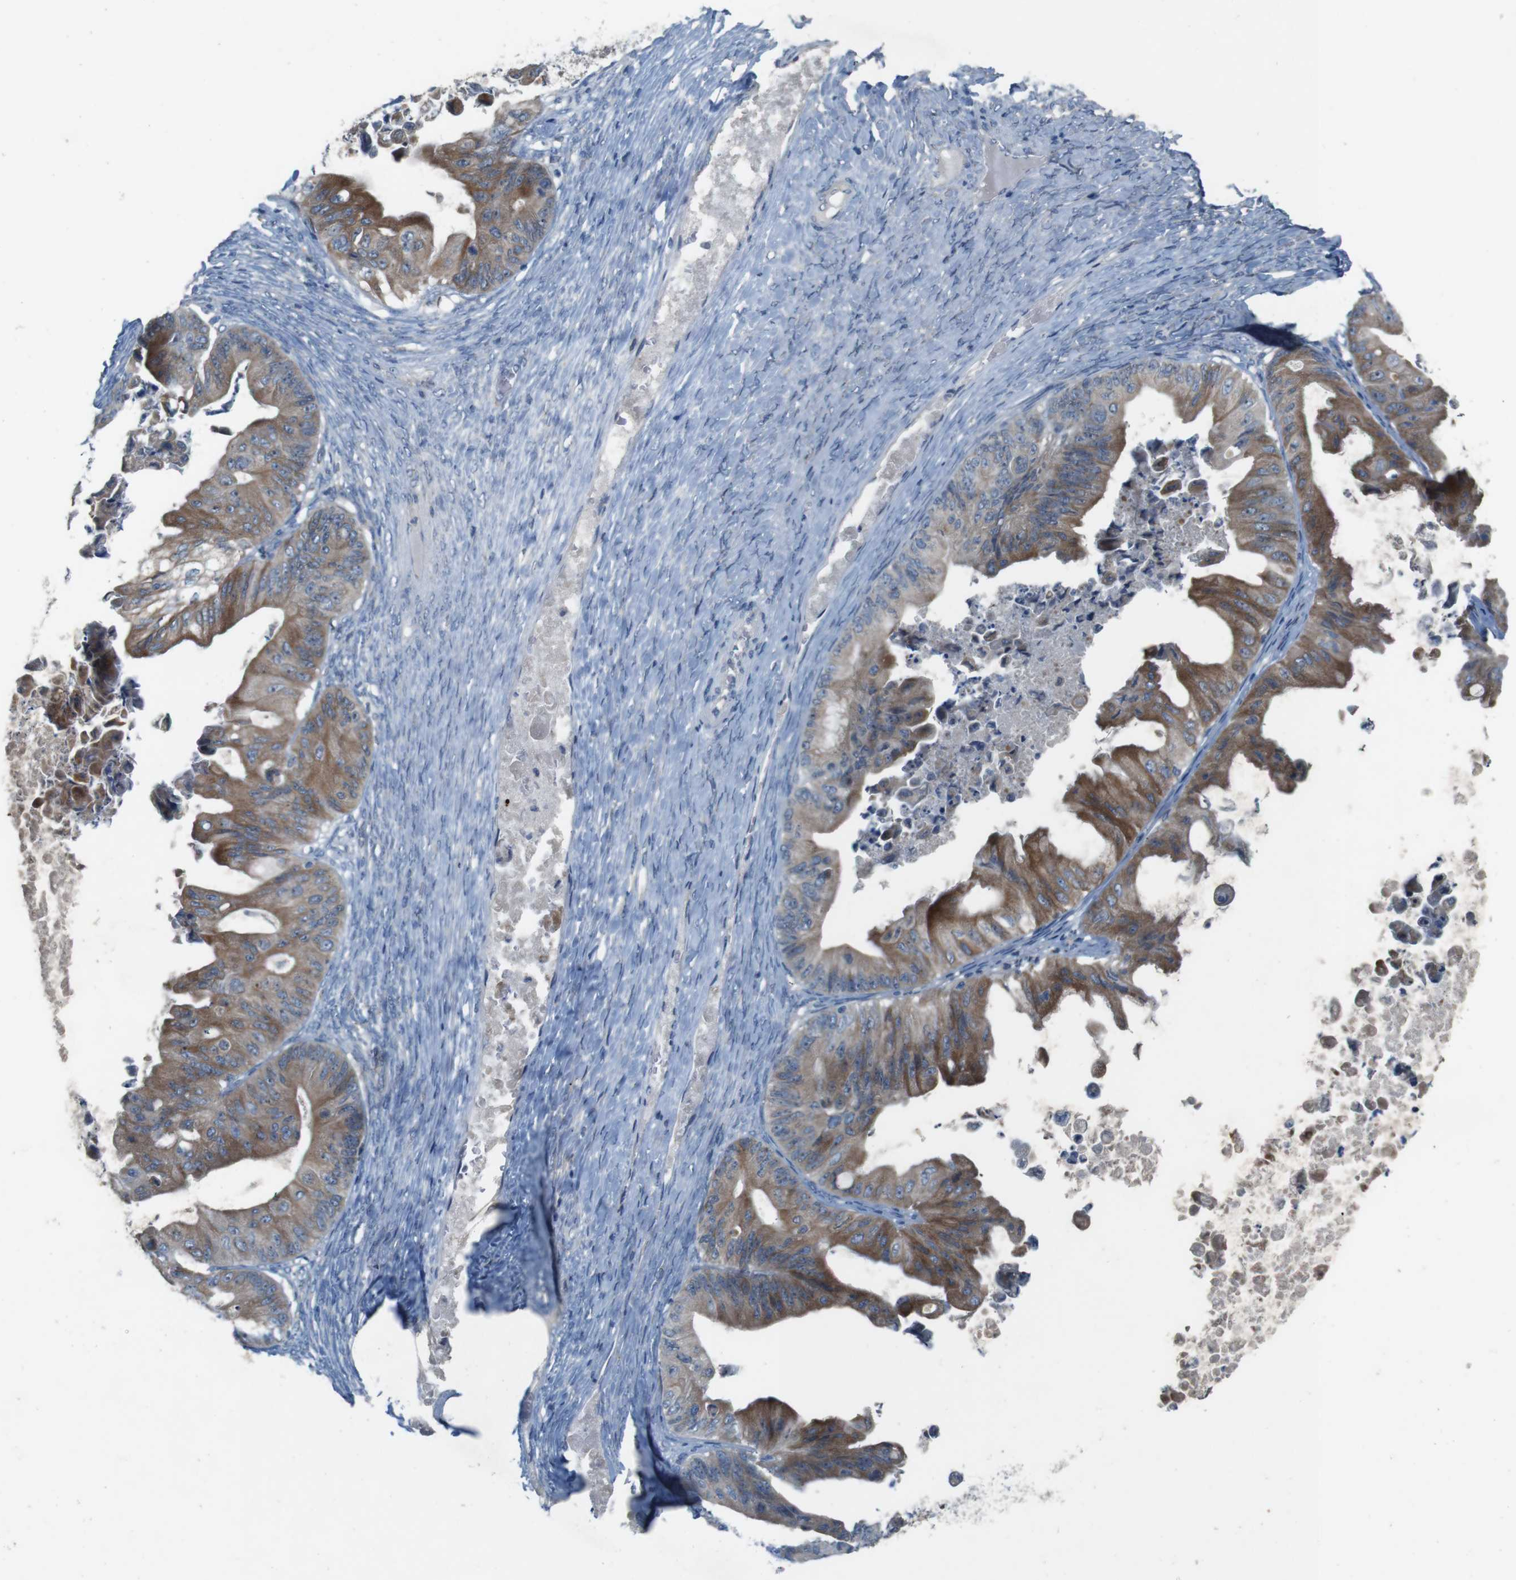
{"staining": {"intensity": "moderate", "quantity": ">75%", "location": "cytoplasmic/membranous"}, "tissue": "ovarian cancer", "cell_type": "Tumor cells", "image_type": "cancer", "snomed": [{"axis": "morphology", "description": "Cystadenocarcinoma, mucinous, NOS"}, {"axis": "topography", "description": "Ovary"}], "caption": "A micrograph of ovarian cancer stained for a protein displays moderate cytoplasmic/membranous brown staining in tumor cells. The staining is performed using DAB (3,3'-diaminobenzidine) brown chromogen to label protein expression. The nuclei are counter-stained blue using hematoxylin.", "gene": "MOGAT3", "patient": {"sex": "female", "age": 37}}